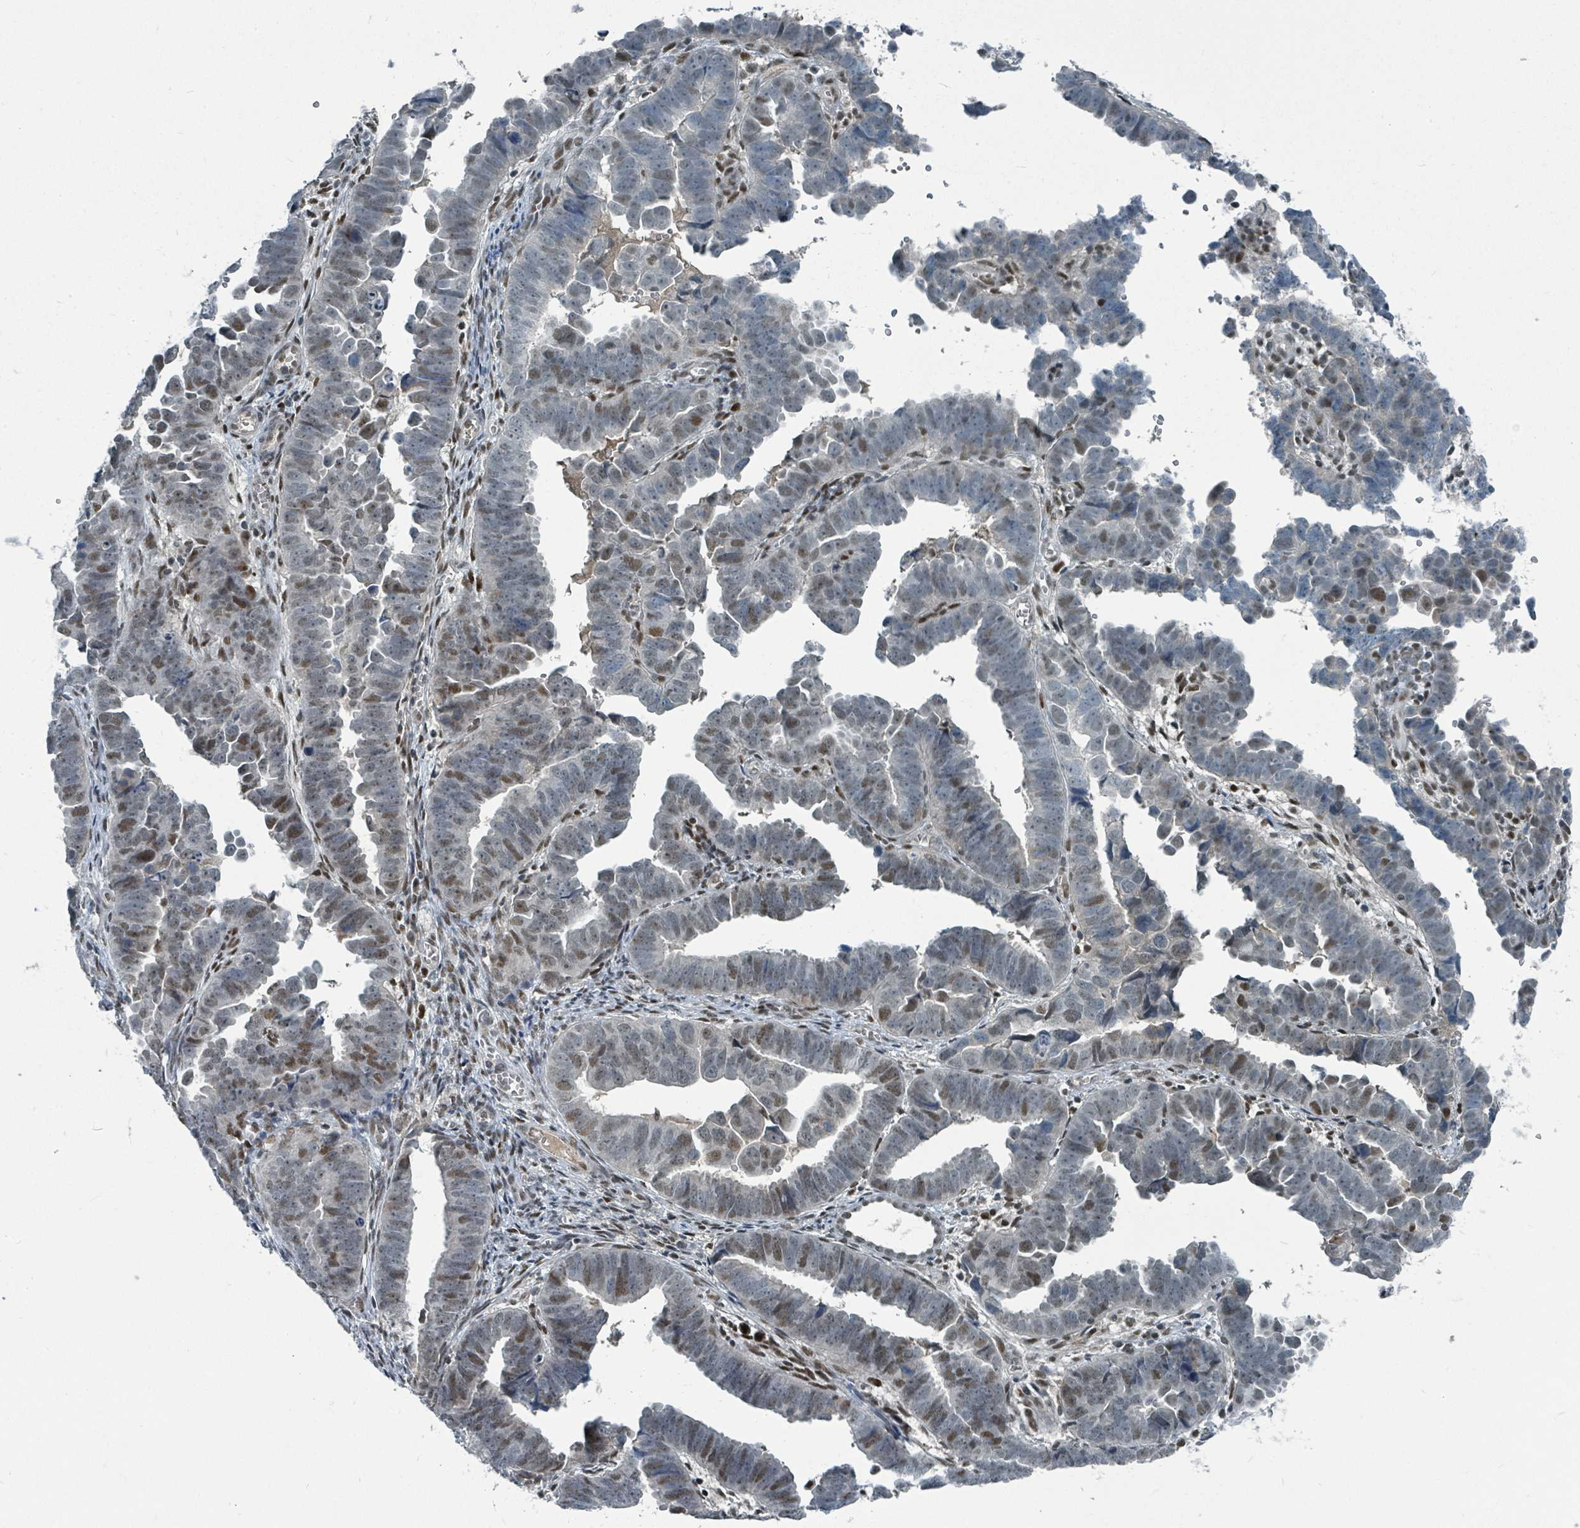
{"staining": {"intensity": "moderate", "quantity": "<25%", "location": "nuclear"}, "tissue": "endometrial cancer", "cell_type": "Tumor cells", "image_type": "cancer", "snomed": [{"axis": "morphology", "description": "Adenocarcinoma, NOS"}, {"axis": "topography", "description": "Endometrium"}], "caption": "Tumor cells demonstrate low levels of moderate nuclear expression in approximately <25% of cells in endometrial cancer. Using DAB (3,3'-diaminobenzidine) (brown) and hematoxylin (blue) stains, captured at high magnification using brightfield microscopy.", "gene": "UCK1", "patient": {"sex": "female", "age": 75}}